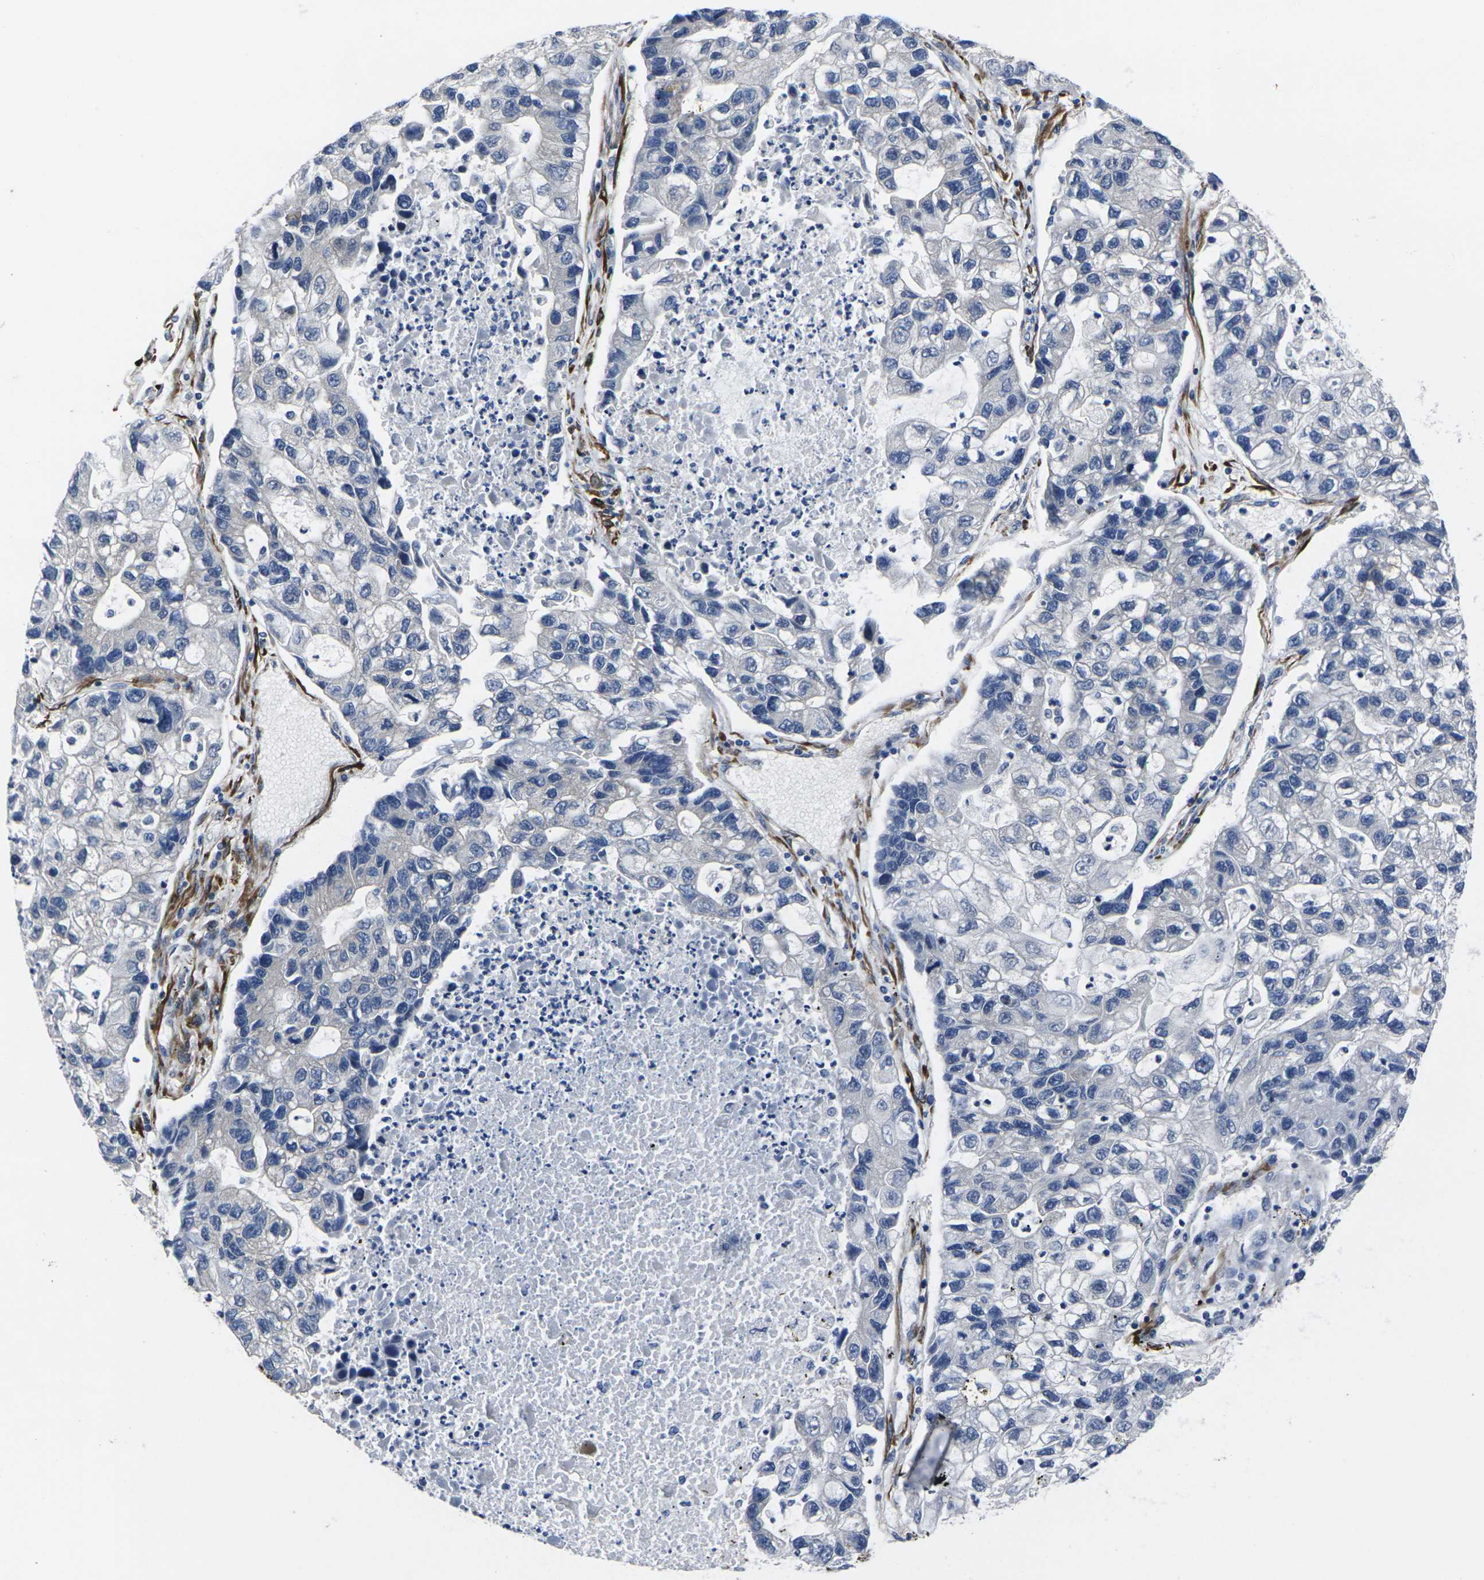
{"staining": {"intensity": "negative", "quantity": "none", "location": "none"}, "tissue": "lung cancer", "cell_type": "Tumor cells", "image_type": "cancer", "snomed": [{"axis": "morphology", "description": "Adenocarcinoma, NOS"}, {"axis": "topography", "description": "Lung"}], "caption": "Immunohistochemistry of lung cancer displays no staining in tumor cells. (DAB (3,3'-diaminobenzidine) IHC, high magnification).", "gene": "CYP2C8", "patient": {"sex": "female", "age": 51}}